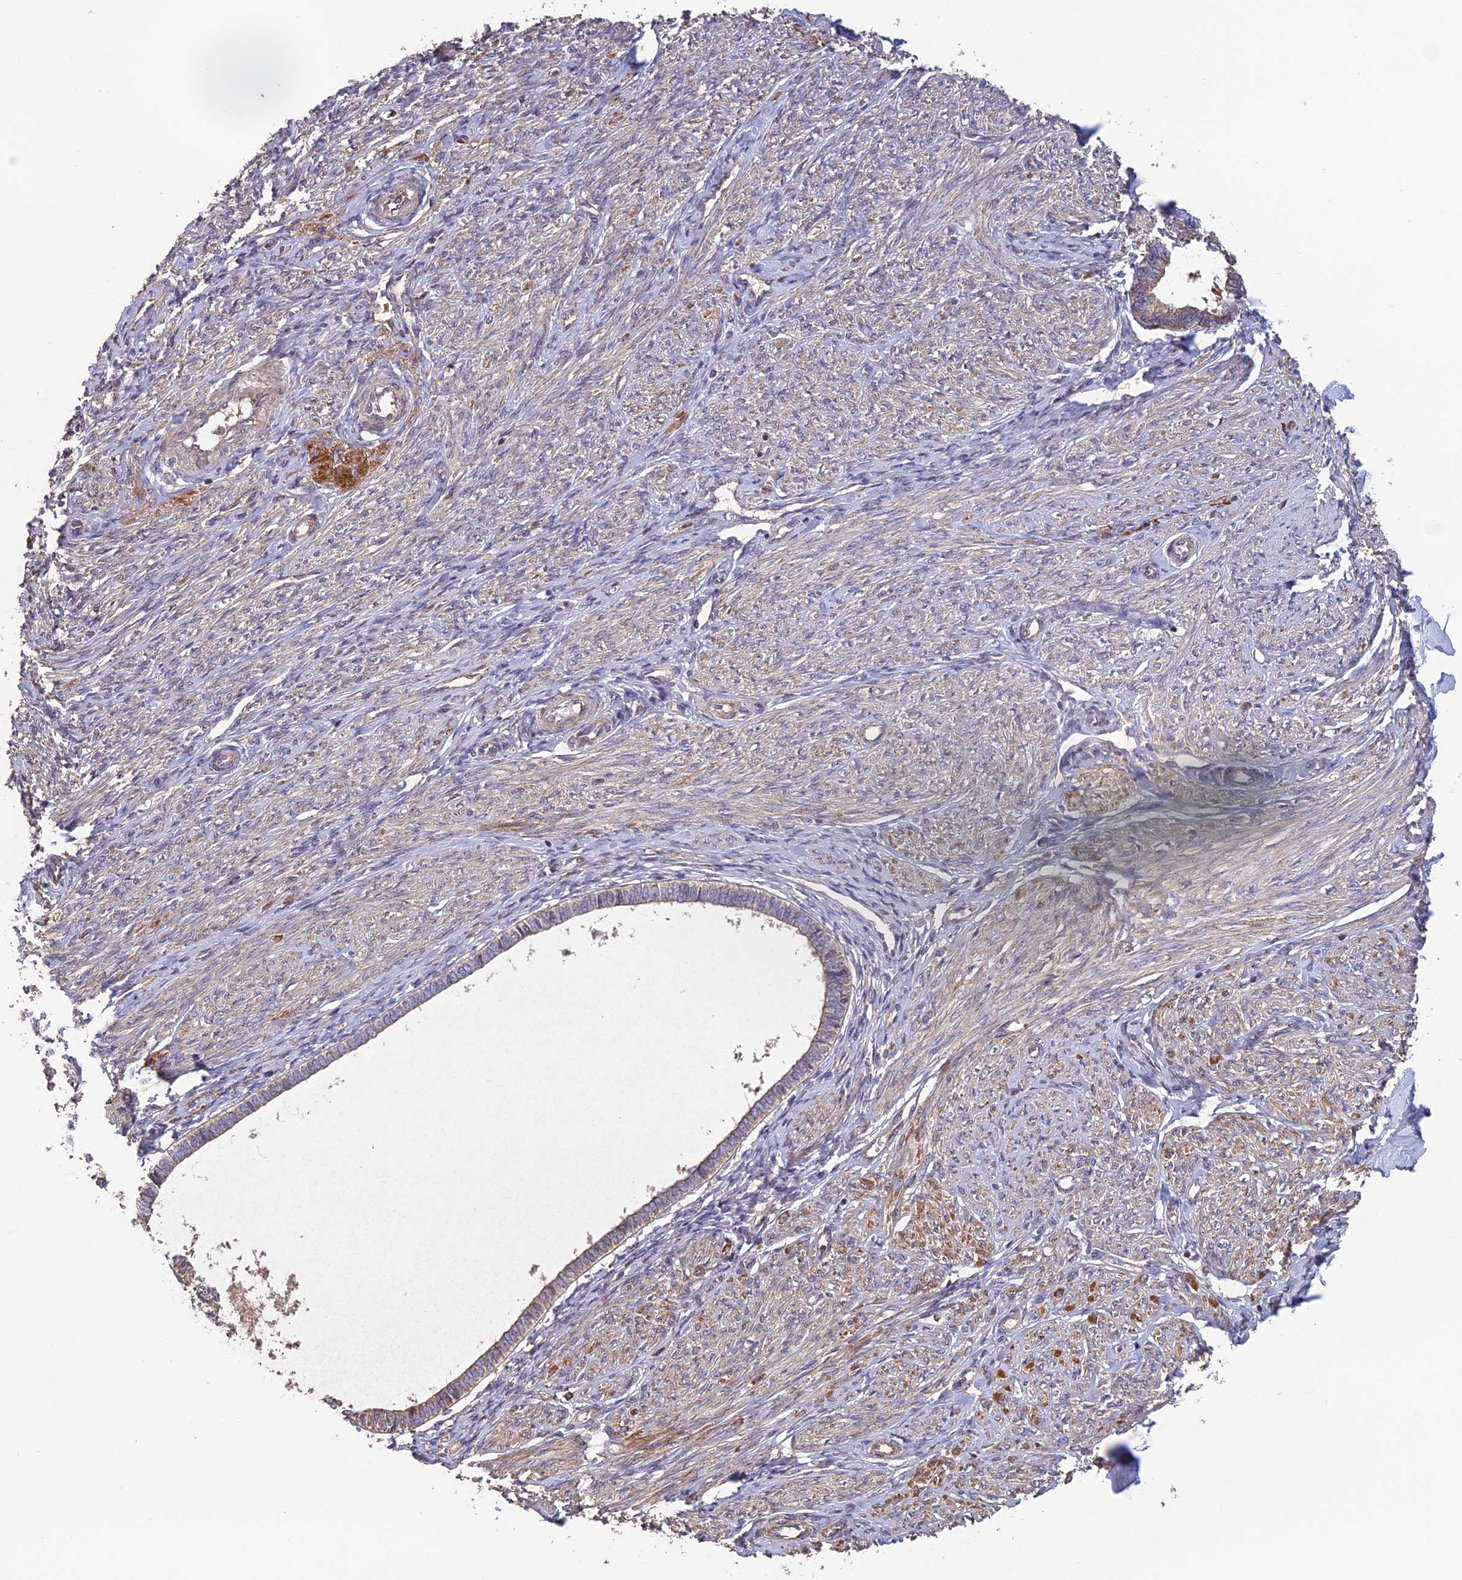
{"staining": {"intensity": "weak", "quantity": "<25%", "location": "cytoplasmic/membranous"}, "tissue": "endometrium", "cell_type": "Cells in endometrial stroma", "image_type": "normal", "snomed": [{"axis": "morphology", "description": "Normal tissue, NOS"}, {"axis": "topography", "description": "Endometrium"}], "caption": "Histopathology image shows no significant protein expression in cells in endometrial stroma of benign endometrium. (Brightfield microscopy of DAB (3,3'-diaminobenzidine) immunohistochemistry (IHC) at high magnification).", "gene": "SHISA5", "patient": {"sex": "female", "age": 72}}